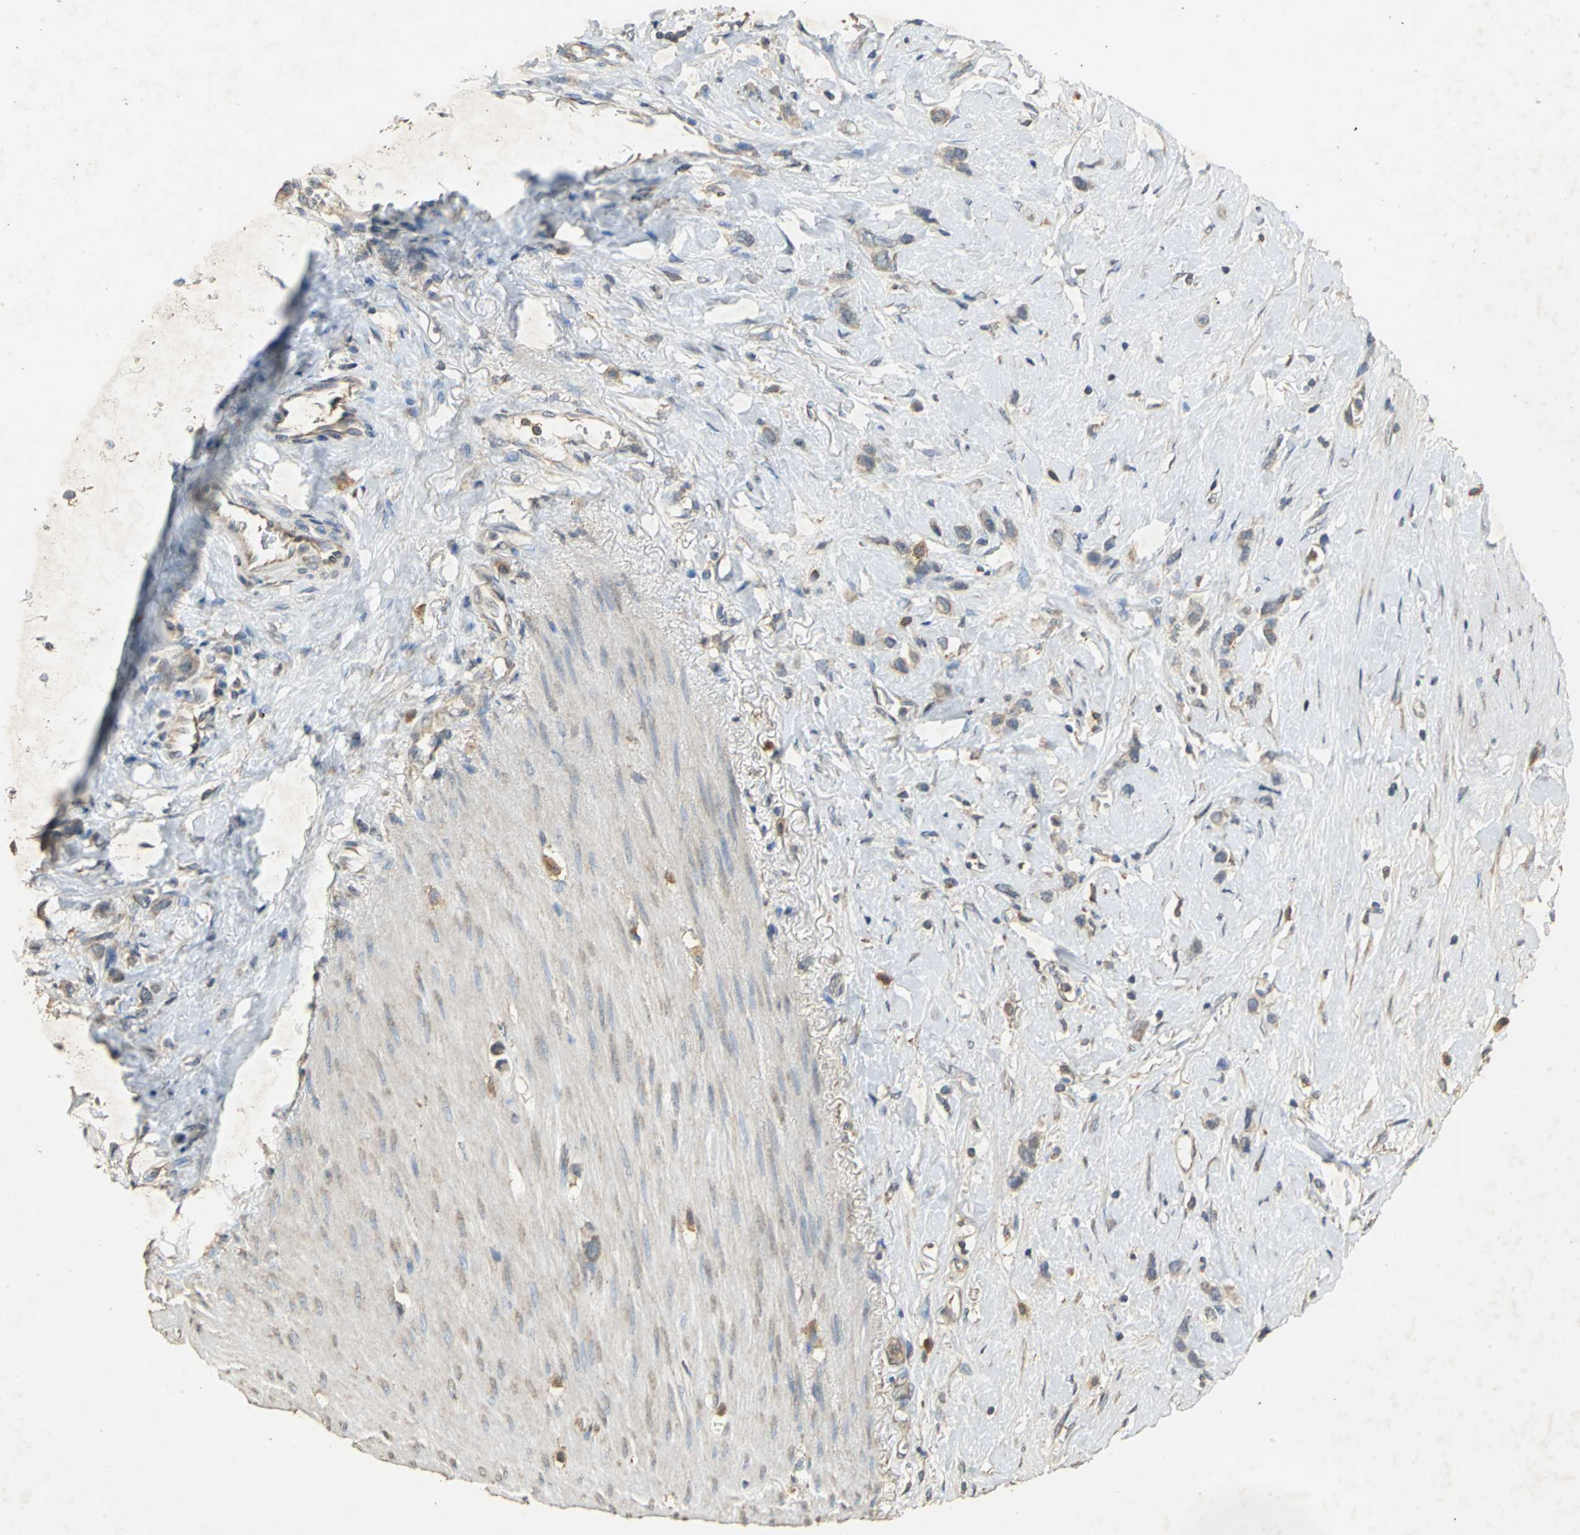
{"staining": {"intensity": "weak", "quantity": ">75%", "location": "cytoplasmic/membranous"}, "tissue": "stomach cancer", "cell_type": "Tumor cells", "image_type": "cancer", "snomed": [{"axis": "morphology", "description": "Normal tissue, NOS"}, {"axis": "morphology", "description": "Adenocarcinoma, NOS"}, {"axis": "morphology", "description": "Adenocarcinoma, High grade"}, {"axis": "topography", "description": "Stomach, upper"}, {"axis": "topography", "description": "Stomach"}], "caption": "Brown immunohistochemical staining in human stomach cancer (adenocarcinoma) reveals weak cytoplasmic/membranous staining in approximately >75% of tumor cells. Ihc stains the protein of interest in brown and the nuclei are stained blue.", "gene": "ACSL4", "patient": {"sex": "female", "age": 65}}